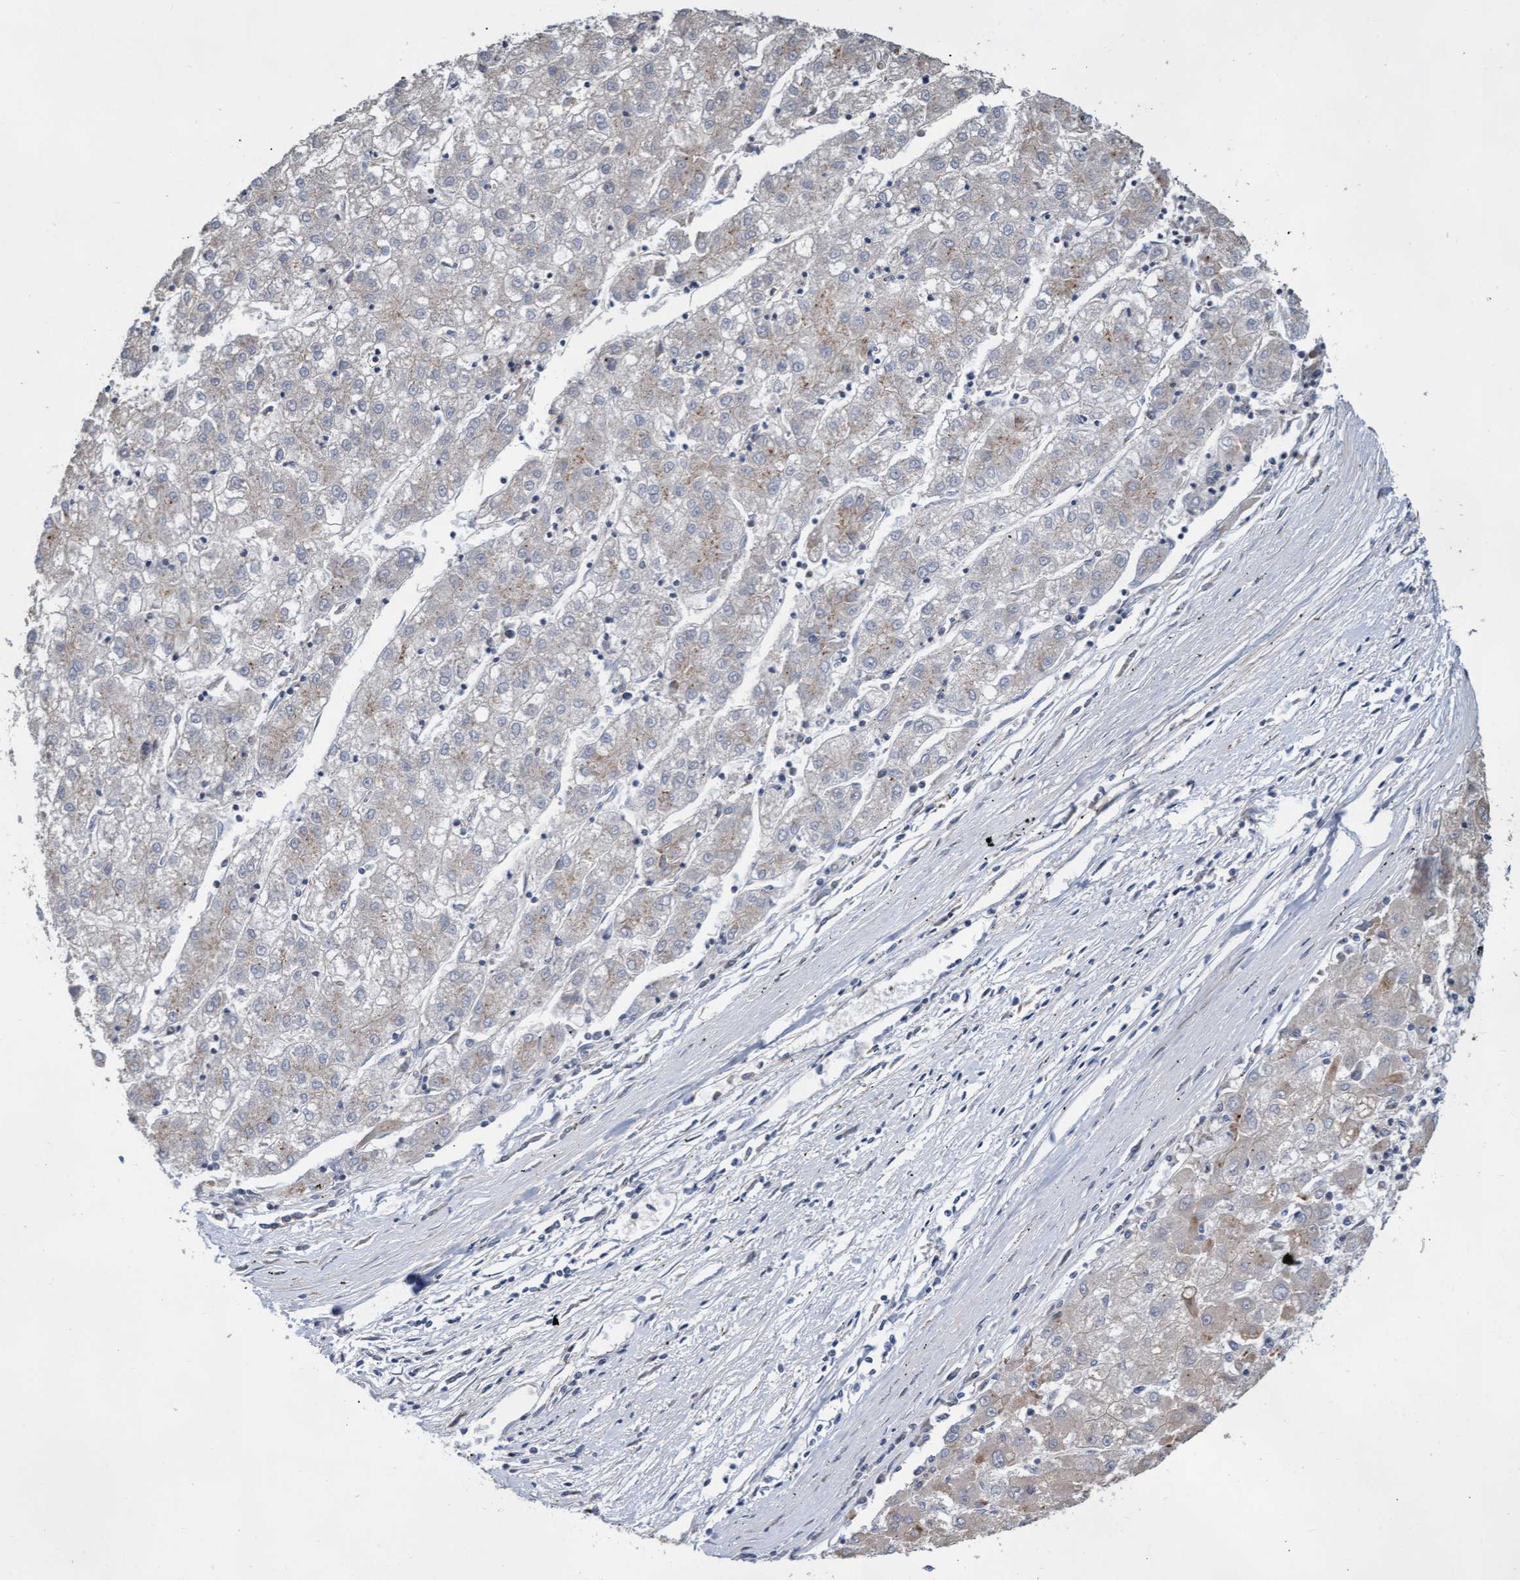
{"staining": {"intensity": "weak", "quantity": "<25%", "location": "cytoplasmic/membranous"}, "tissue": "liver cancer", "cell_type": "Tumor cells", "image_type": "cancer", "snomed": [{"axis": "morphology", "description": "Carcinoma, Hepatocellular, NOS"}, {"axis": "topography", "description": "Liver"}], "caption": "Liver cancer (hepatocellular carcinoma) stained for a protein using immunohistochemistry (IHC) displays no positivity tumor cells.", "gene": "ABCF2", "patient": {"sex": "male", "age": 72}}